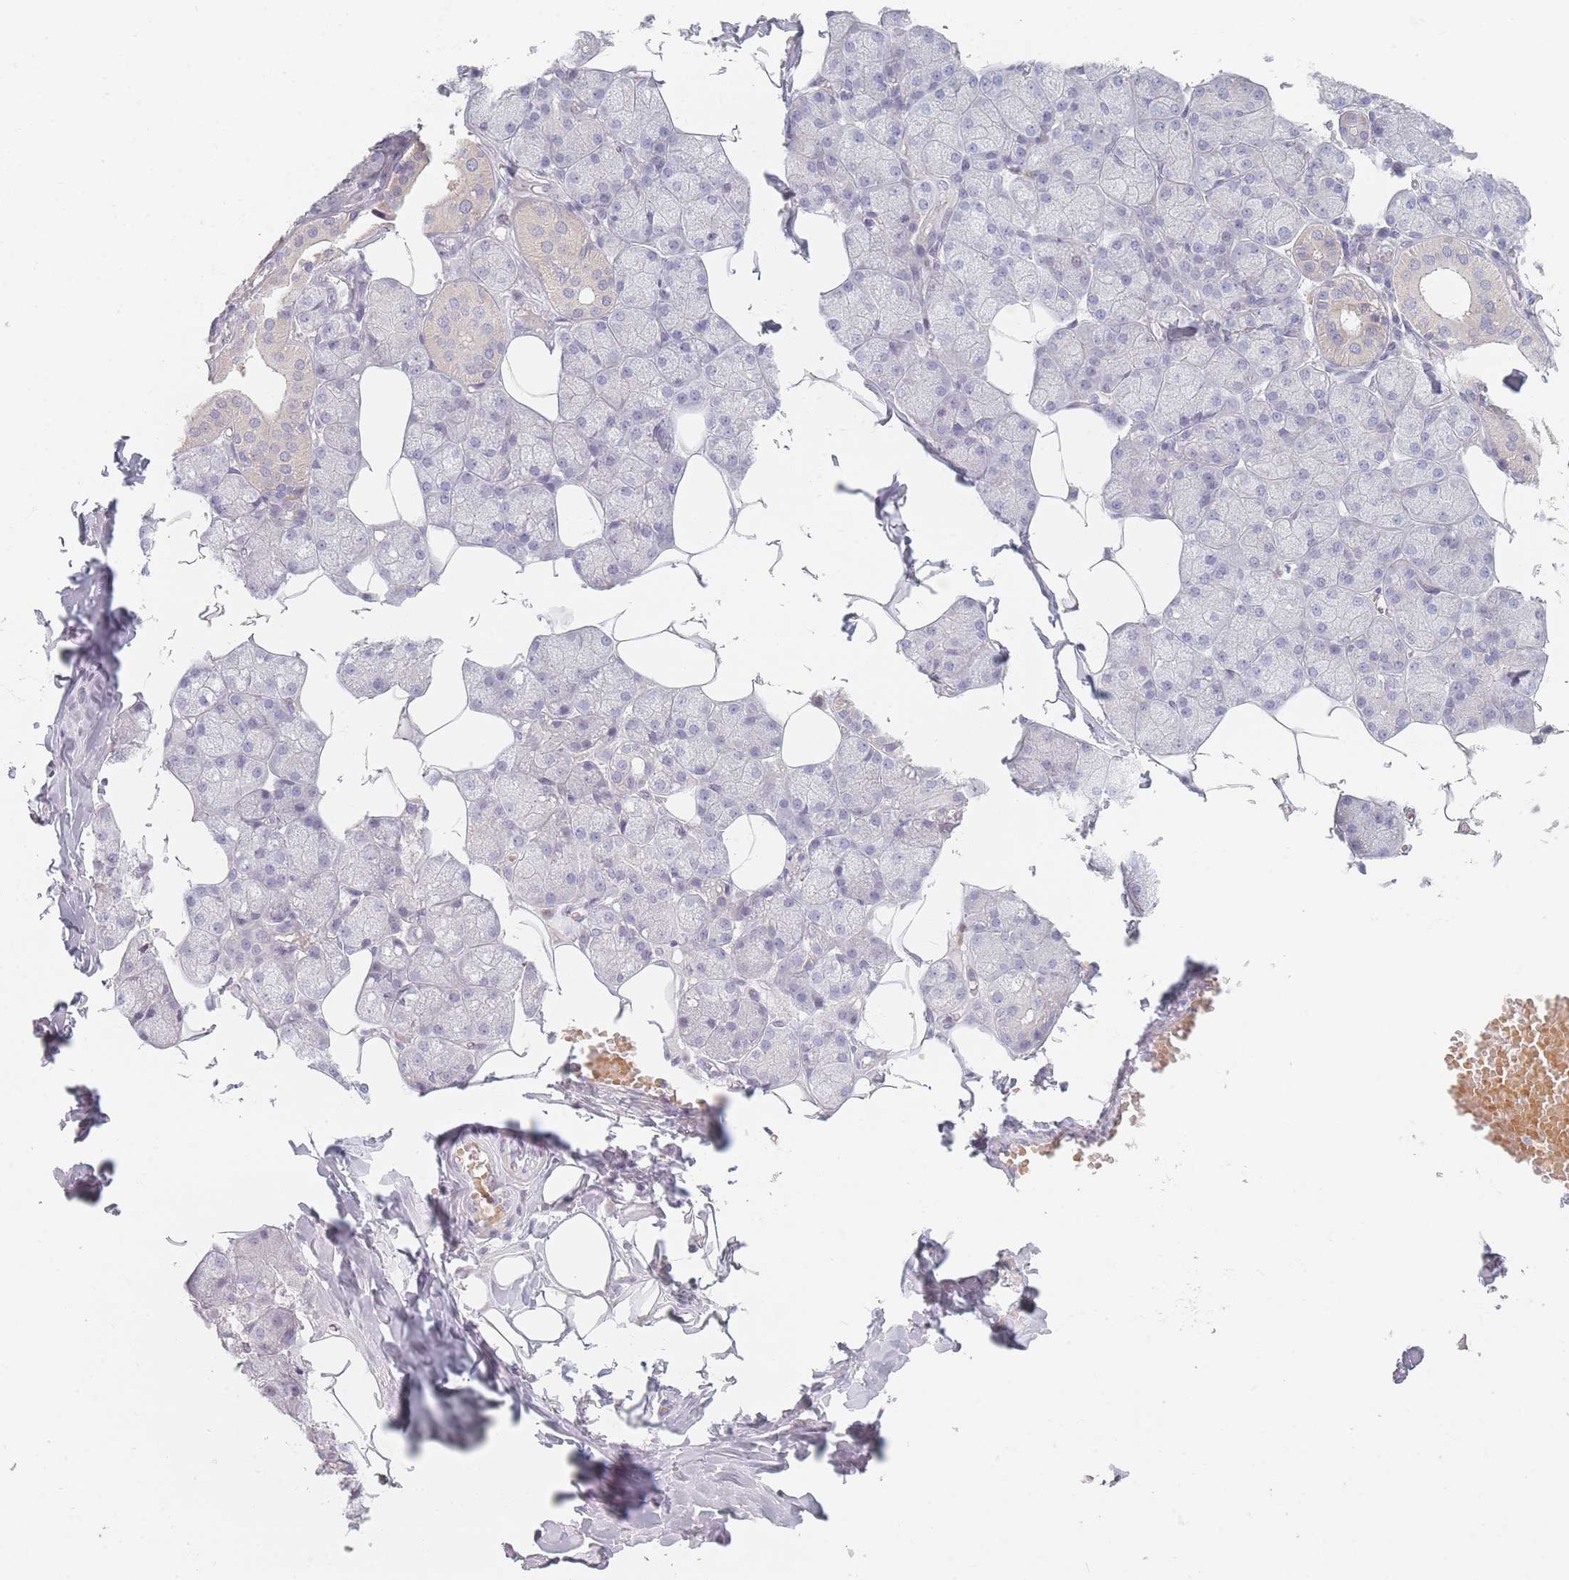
{"staining": {"intensity": "negative", "quantity": "none", "location": "none"}, "tissue": "salivary gland", "cell_type": "Glandular cells", "image_type": "normal", "snomed": [{"axis": "morphology", "description": "Normal tissue, NOS"}, {"axis": "topography", "description": "Salivary gland"}], "caption": "Immunohistochemistry of benign human salivary gland exhibits no expression in glandular cells.", "gene": "TMOD1", "patient": {"sex": "male", "age": 62}}